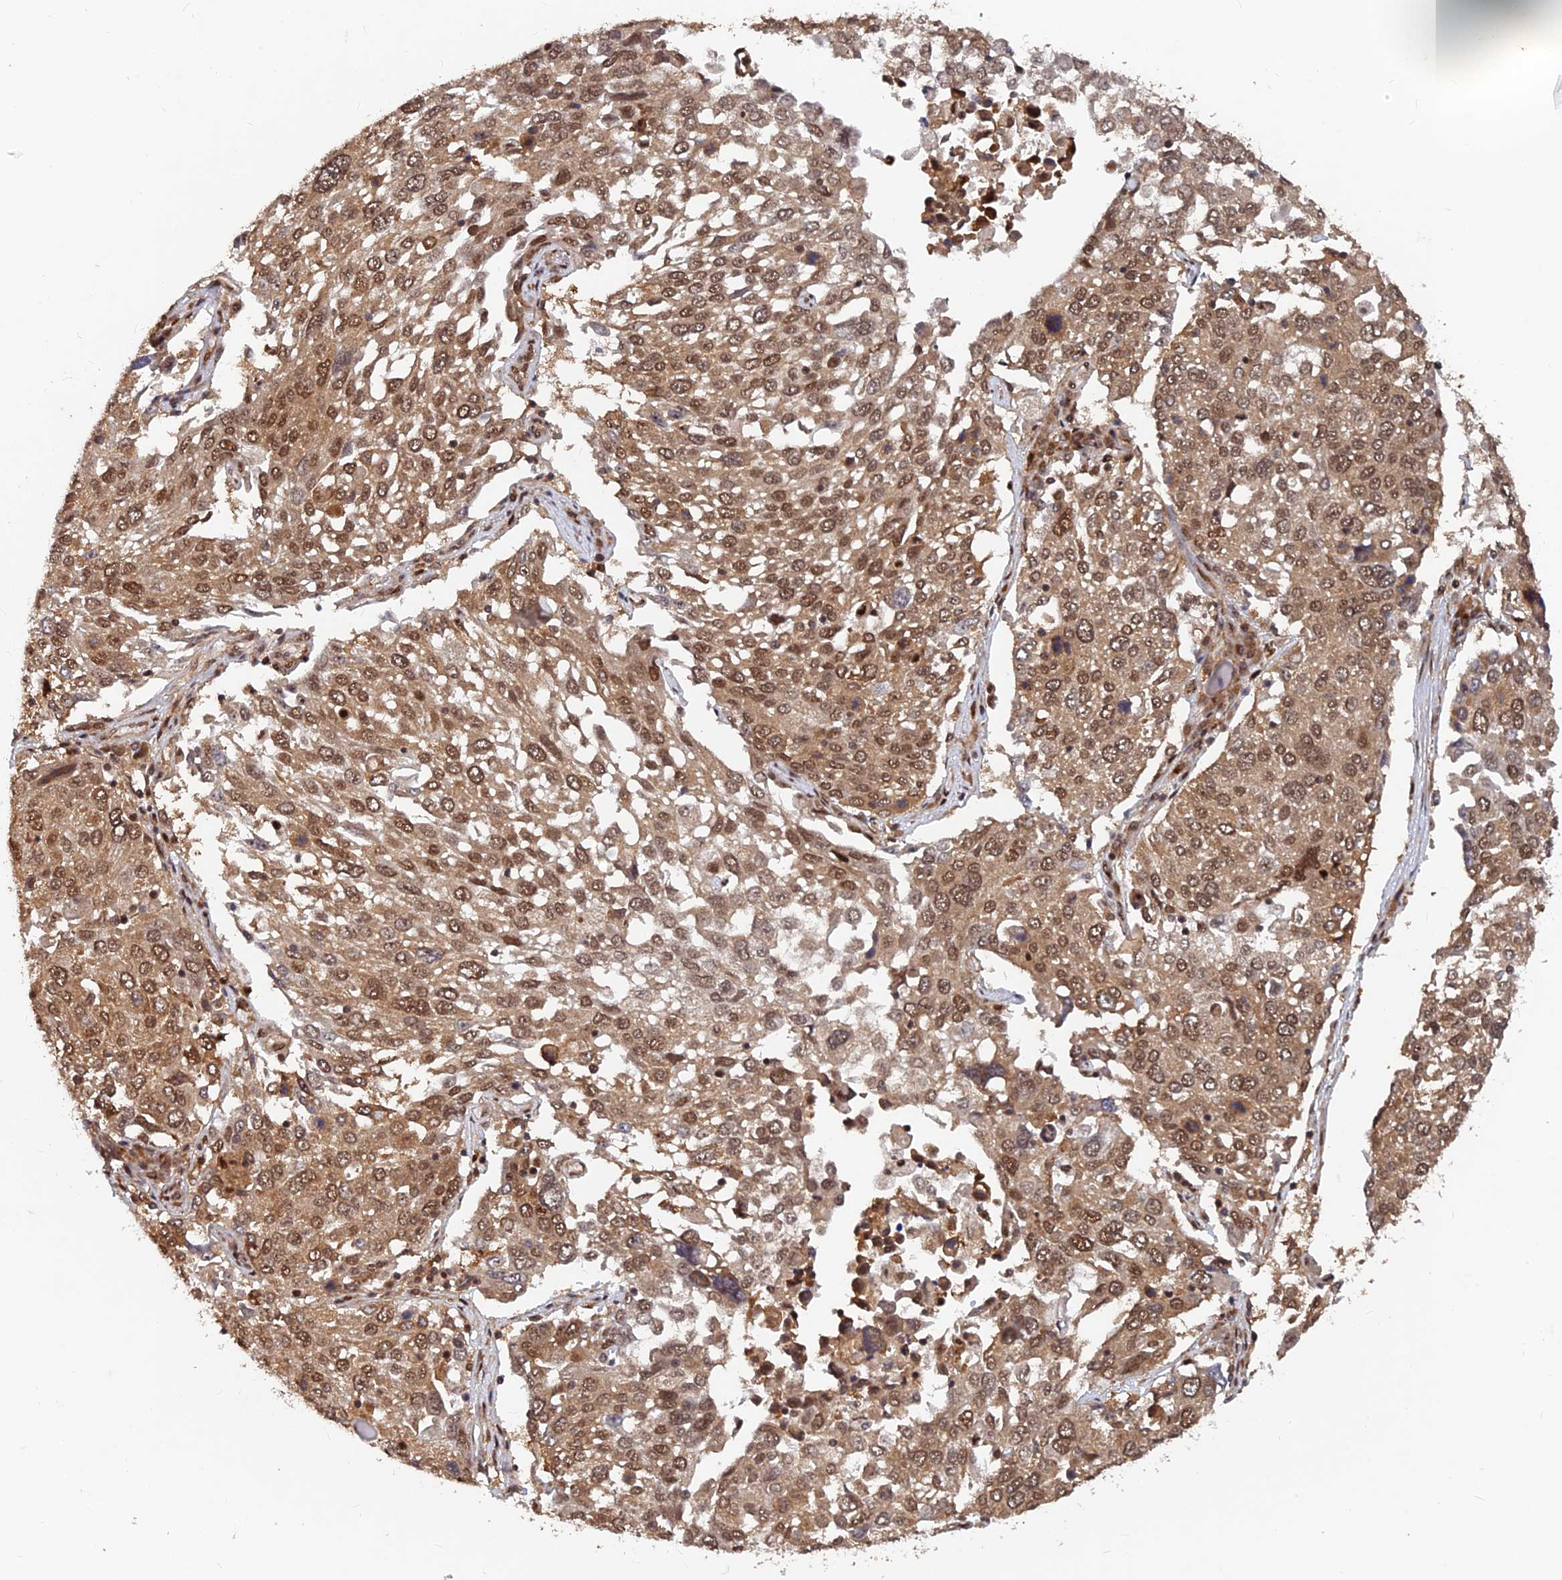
{"staining": {"intensity": "moderate", "quantity": ">75%", "location": "cytoplasmic/membranous,nuclear"}, "tissue": "lung cancer", "cell_type": "Tumor cells", "image_type": "cancer", "snomed": [{"axis": "morphology", "description": "Squamous cell carcinoma, NOS"}, {"axis": "topography", "description": "Lung"}], "caption": "Lung cancer (squamous cell carcinoma) tissue demonstrates moderate cytoplasmic/membranous and nuclear positivity in approximately >75% of tumor cells", "gene": "FAM53C", "patient": {"sex": "male", "age": 65}}